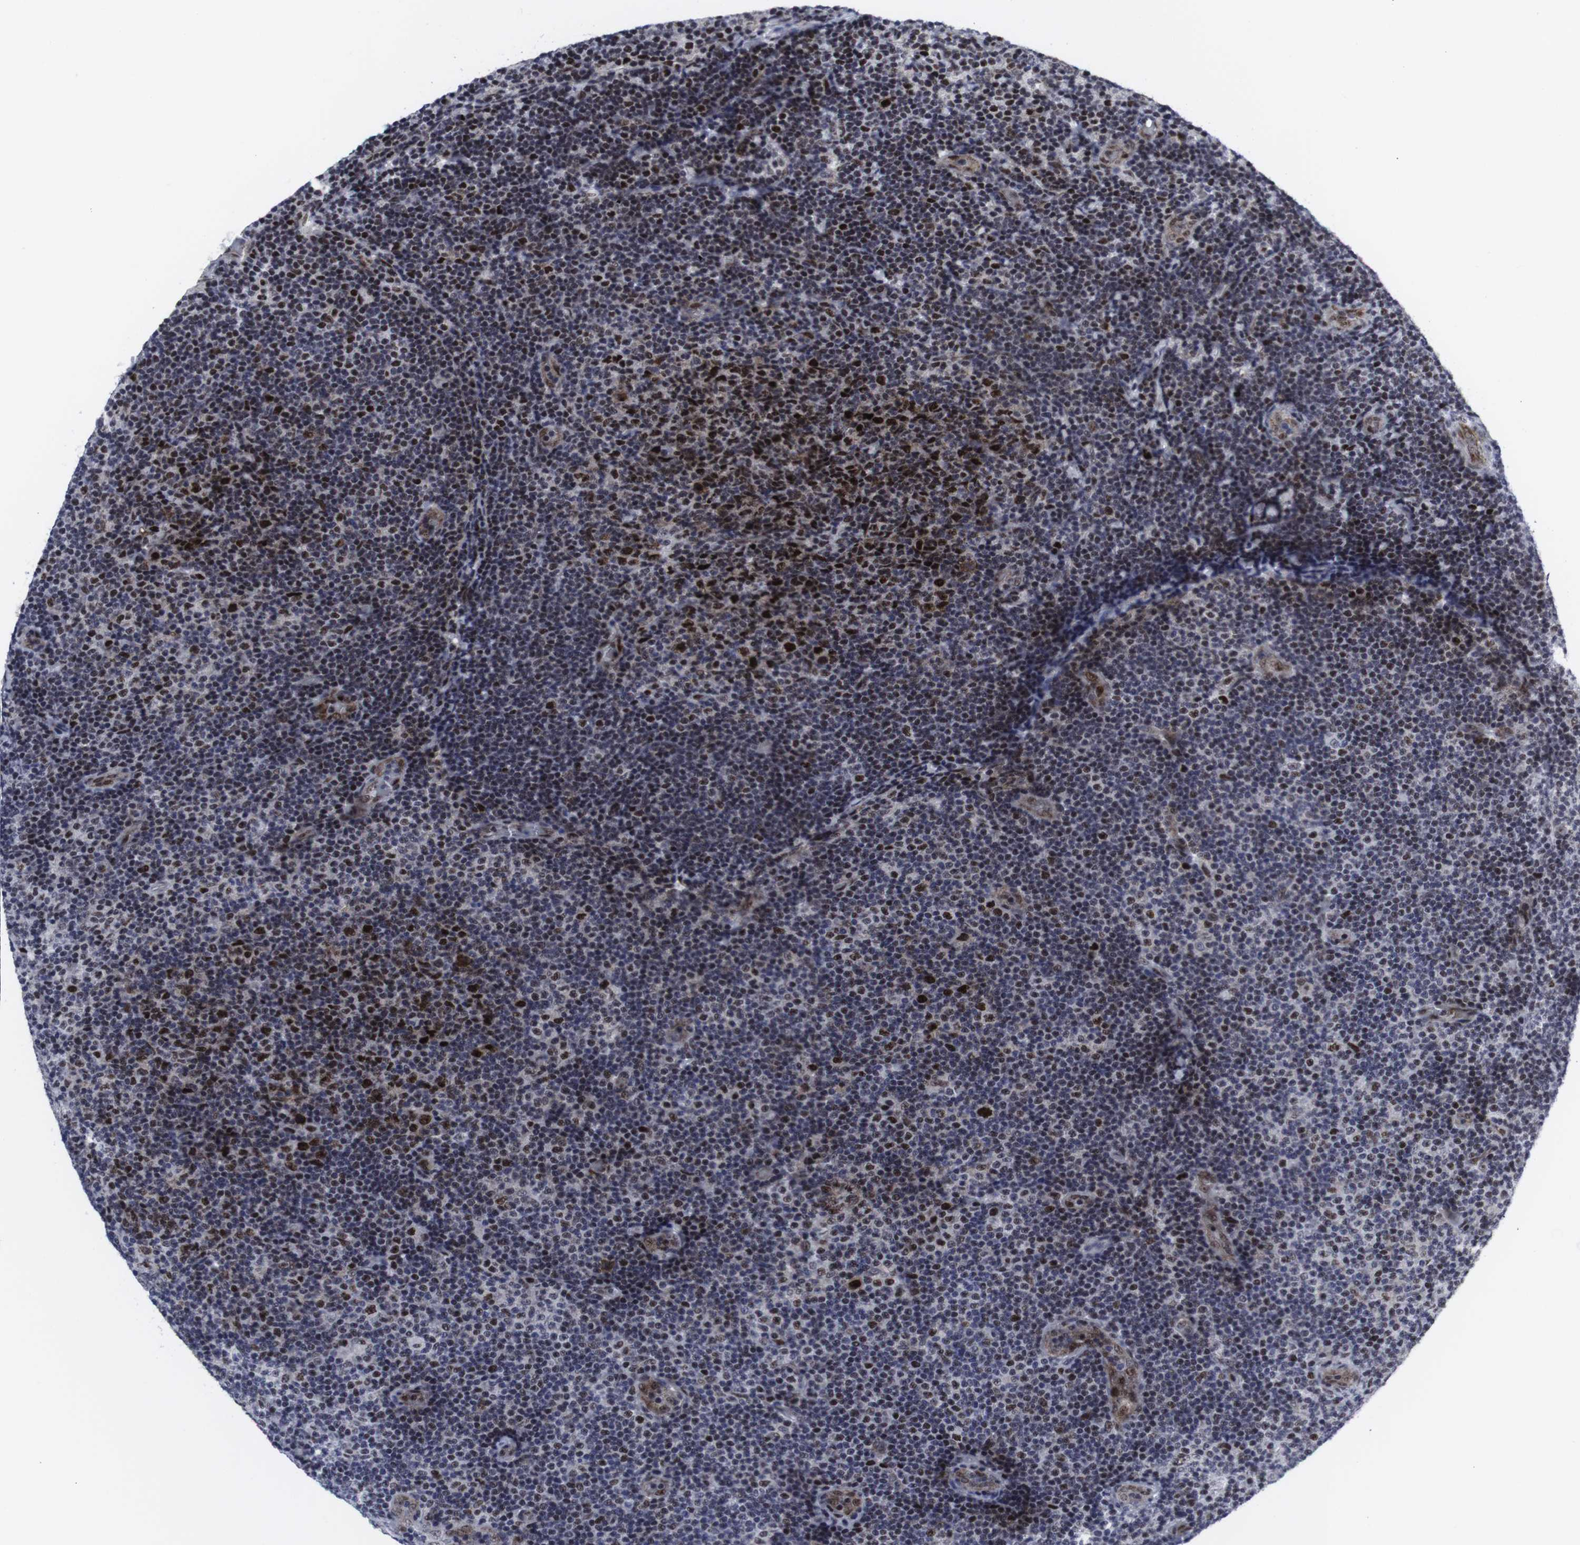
{"staining": {"intensity": "strong", "quantity": "25%-75%", "location": "nuclear"}, "tissue": "lymphoma", "cell_type": "Tumor cells", "image_type": "cancer", "snomed": [{"axis": "morphology", "description": "Malignant lymphoma, non-Hodgkin's type, Low grade"}, {"axis": "topography", "description": "Lymph node"}], "caption": "Protein expression analysis of human lymphoma reveals strong nuclear positivity in about 25%-75% of tumor cells. (DAB (3,3'-diaminobenzidine) = brown stain, brightfield microscopy at high magnification).", "gene": "MLH1", "patient": {"sex": "male", "age": 83}}